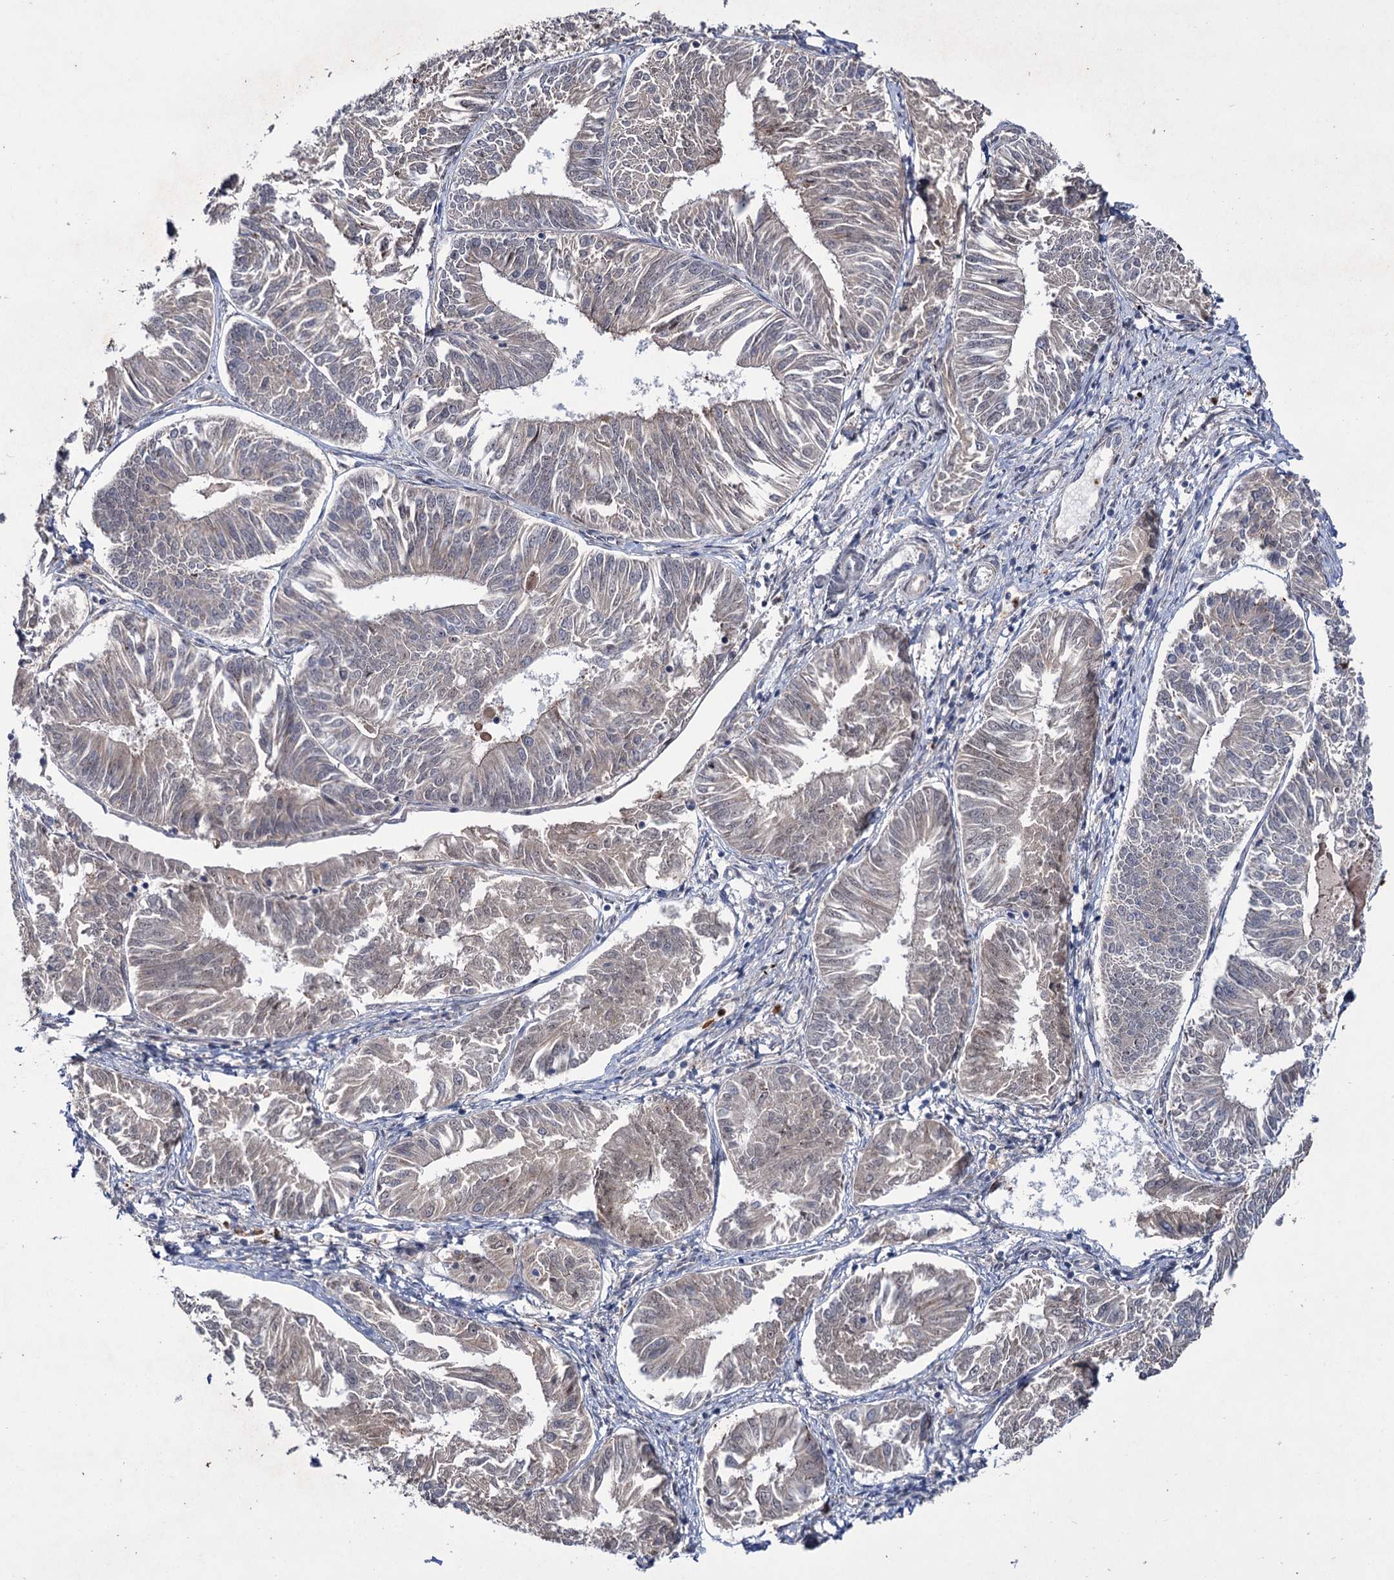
{"staining": {"intensity": "negative", "quantity": "none", "location": "none"}, "tissue": "endometrial cancer", "cell_type": "Tumor cells", "image_type": "cancer", "snomed": [{"axis": "morphology", "description": "Adenocarcinoma, NOS"}, {"axis": "topography", "description": "Endometrium"}], "caption": "Tumor cells show no significant staining in endometrial cancer (adenocarcinoma). (Stains: DAB (3,3'-diaminobenzidine) immunohistochemistry (IHC) with hematoxylin counter stain, Microscopy: brightfield microscopy at high magnification).", "gene": "PTPN3", "patient": {"sex": "female", "age": 58}}